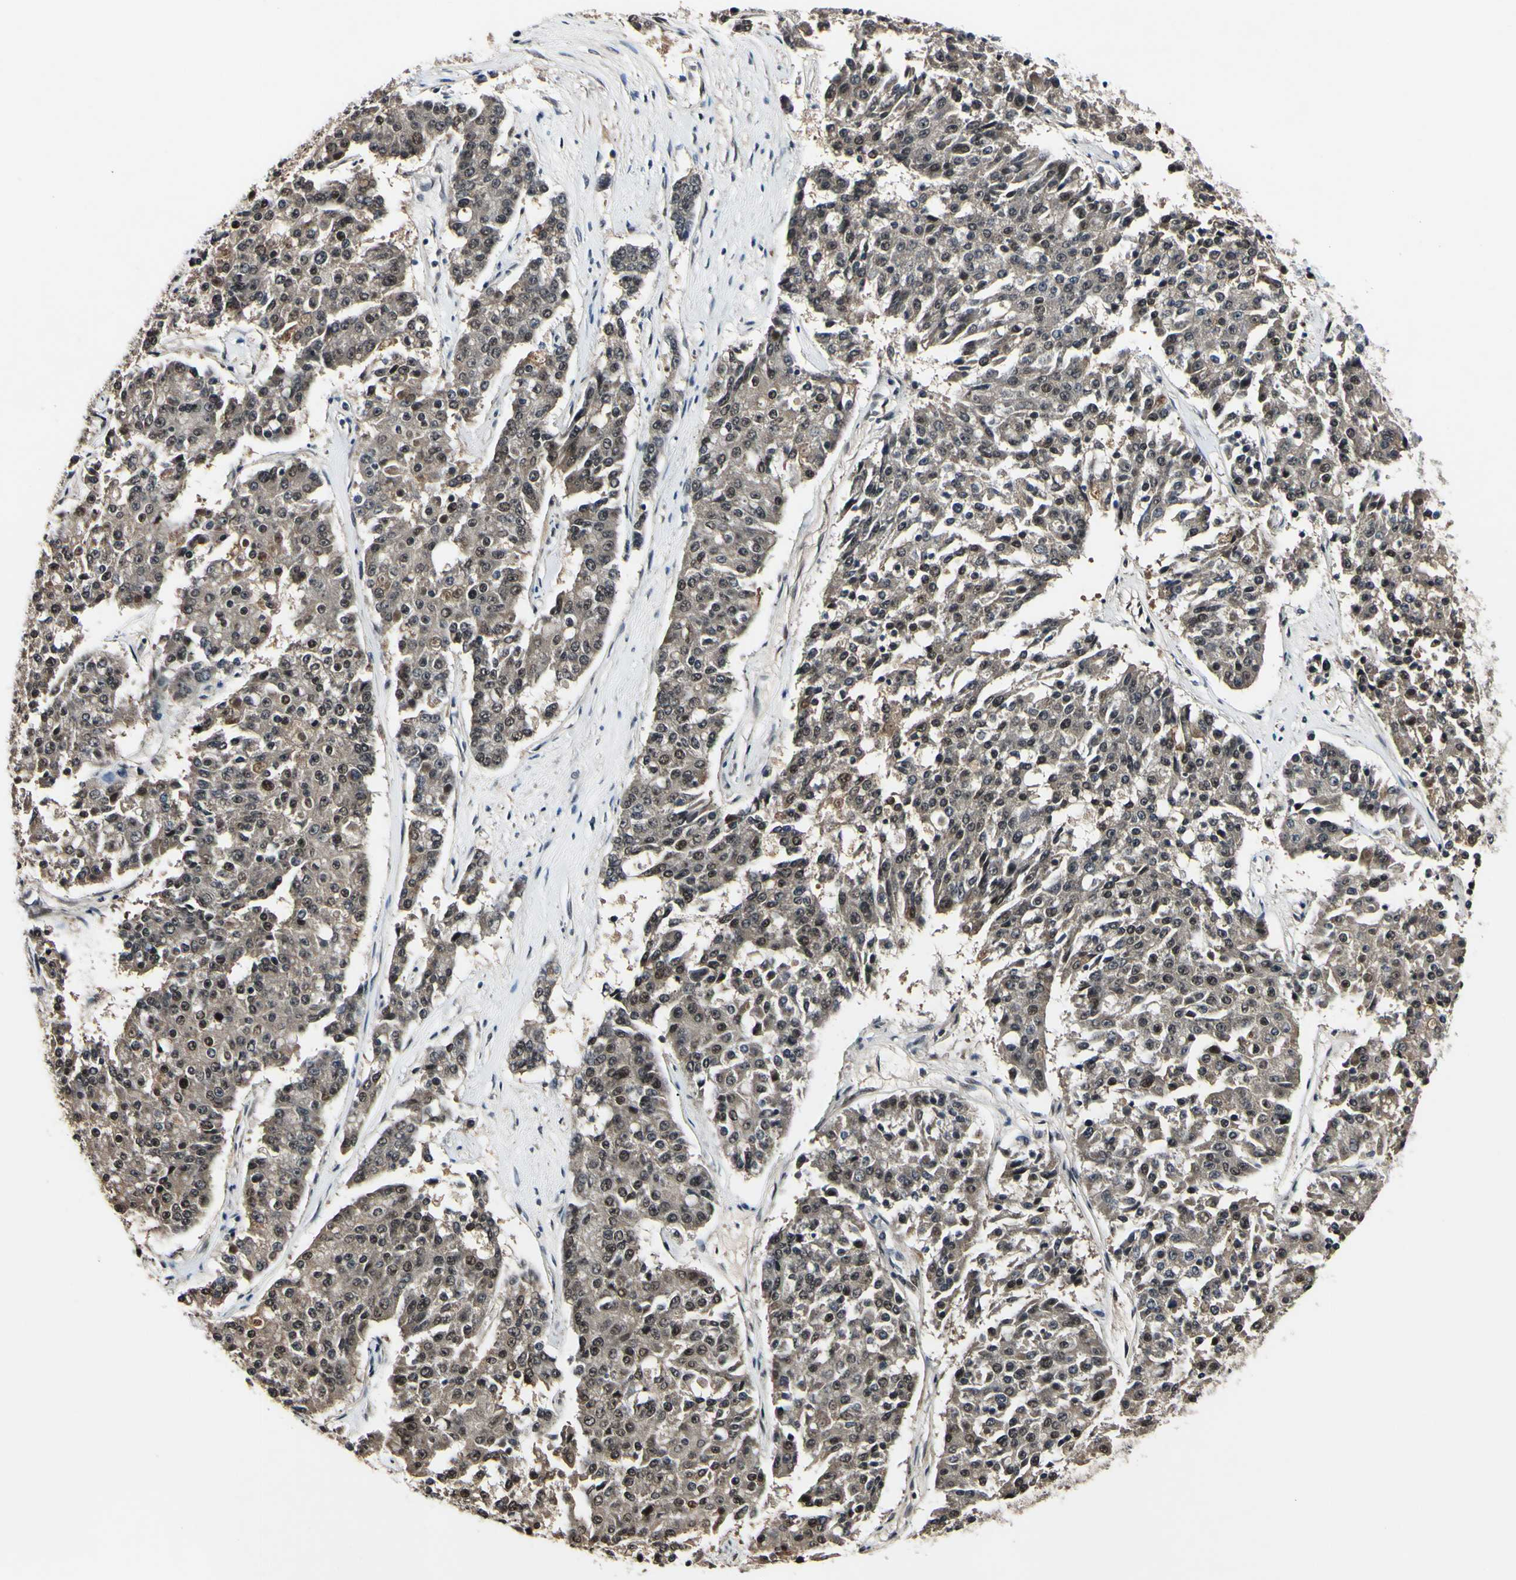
{"staining": {"intensity": "weak", "quantity": ">75%", "location": "cytoplasmic/membranous,nuclear"}, "tissue": "pancreatic cancer", "cell_type": "Tumor cells", "image_type": "cancer", "snomed": [{"axis": "morphology", "description": "Adenocarcinoma, NOS"}, {"axis": "topography", "description": "Pancreas"}], "caption": "A low amount of weak cytoplasmic/membranous and nuclear positivity is seen in about >75% of tumor cells in pancreatic adenocarcinoma tissue.", "gene": "PSMD10", "patient": {"sex": "male", "age": 50}}